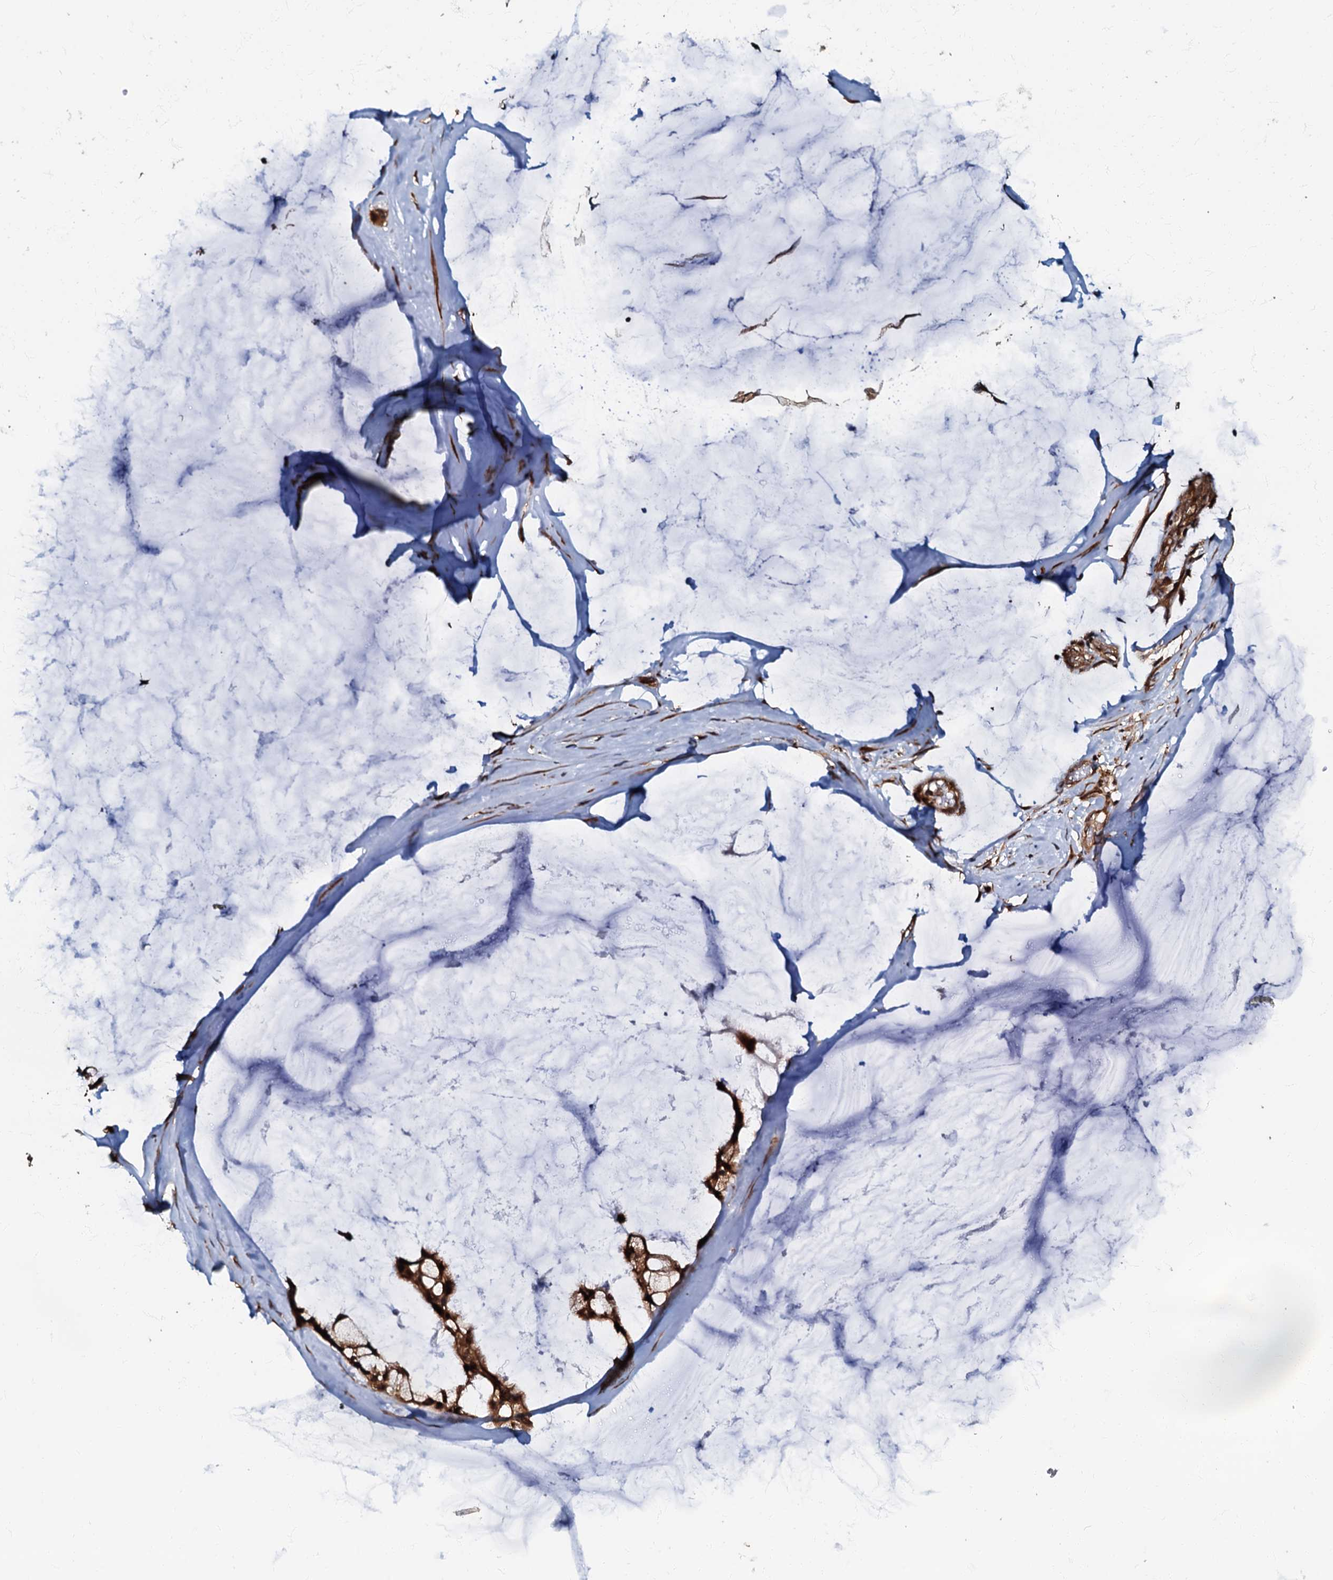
{"staining": {"intensity": "strong", "quantity": ">75%", "location": "cytoplasmic/membranous"}, "tissue": "ovarian cancer", "cell_type": "Tumor cells", "image_type": "cancer", "snomed": [{"axis": "morphology", "description": "Cystadenocarcinoma, mucinous, NOS"}, {"axis": "topography", "description": "Ovary"}], "caption": "Ovarian mucinous cystadenocarcinoma stained for a protein shows strong cytoplasmic/membranous positivity in tumor cells. The staining is performed using DAB brown chromogen to label protein expression. The nuclei are counter-stained blue using hematoxylin.", "gene": "OSBP", "patient": {"sex": "female", "age": 39}}